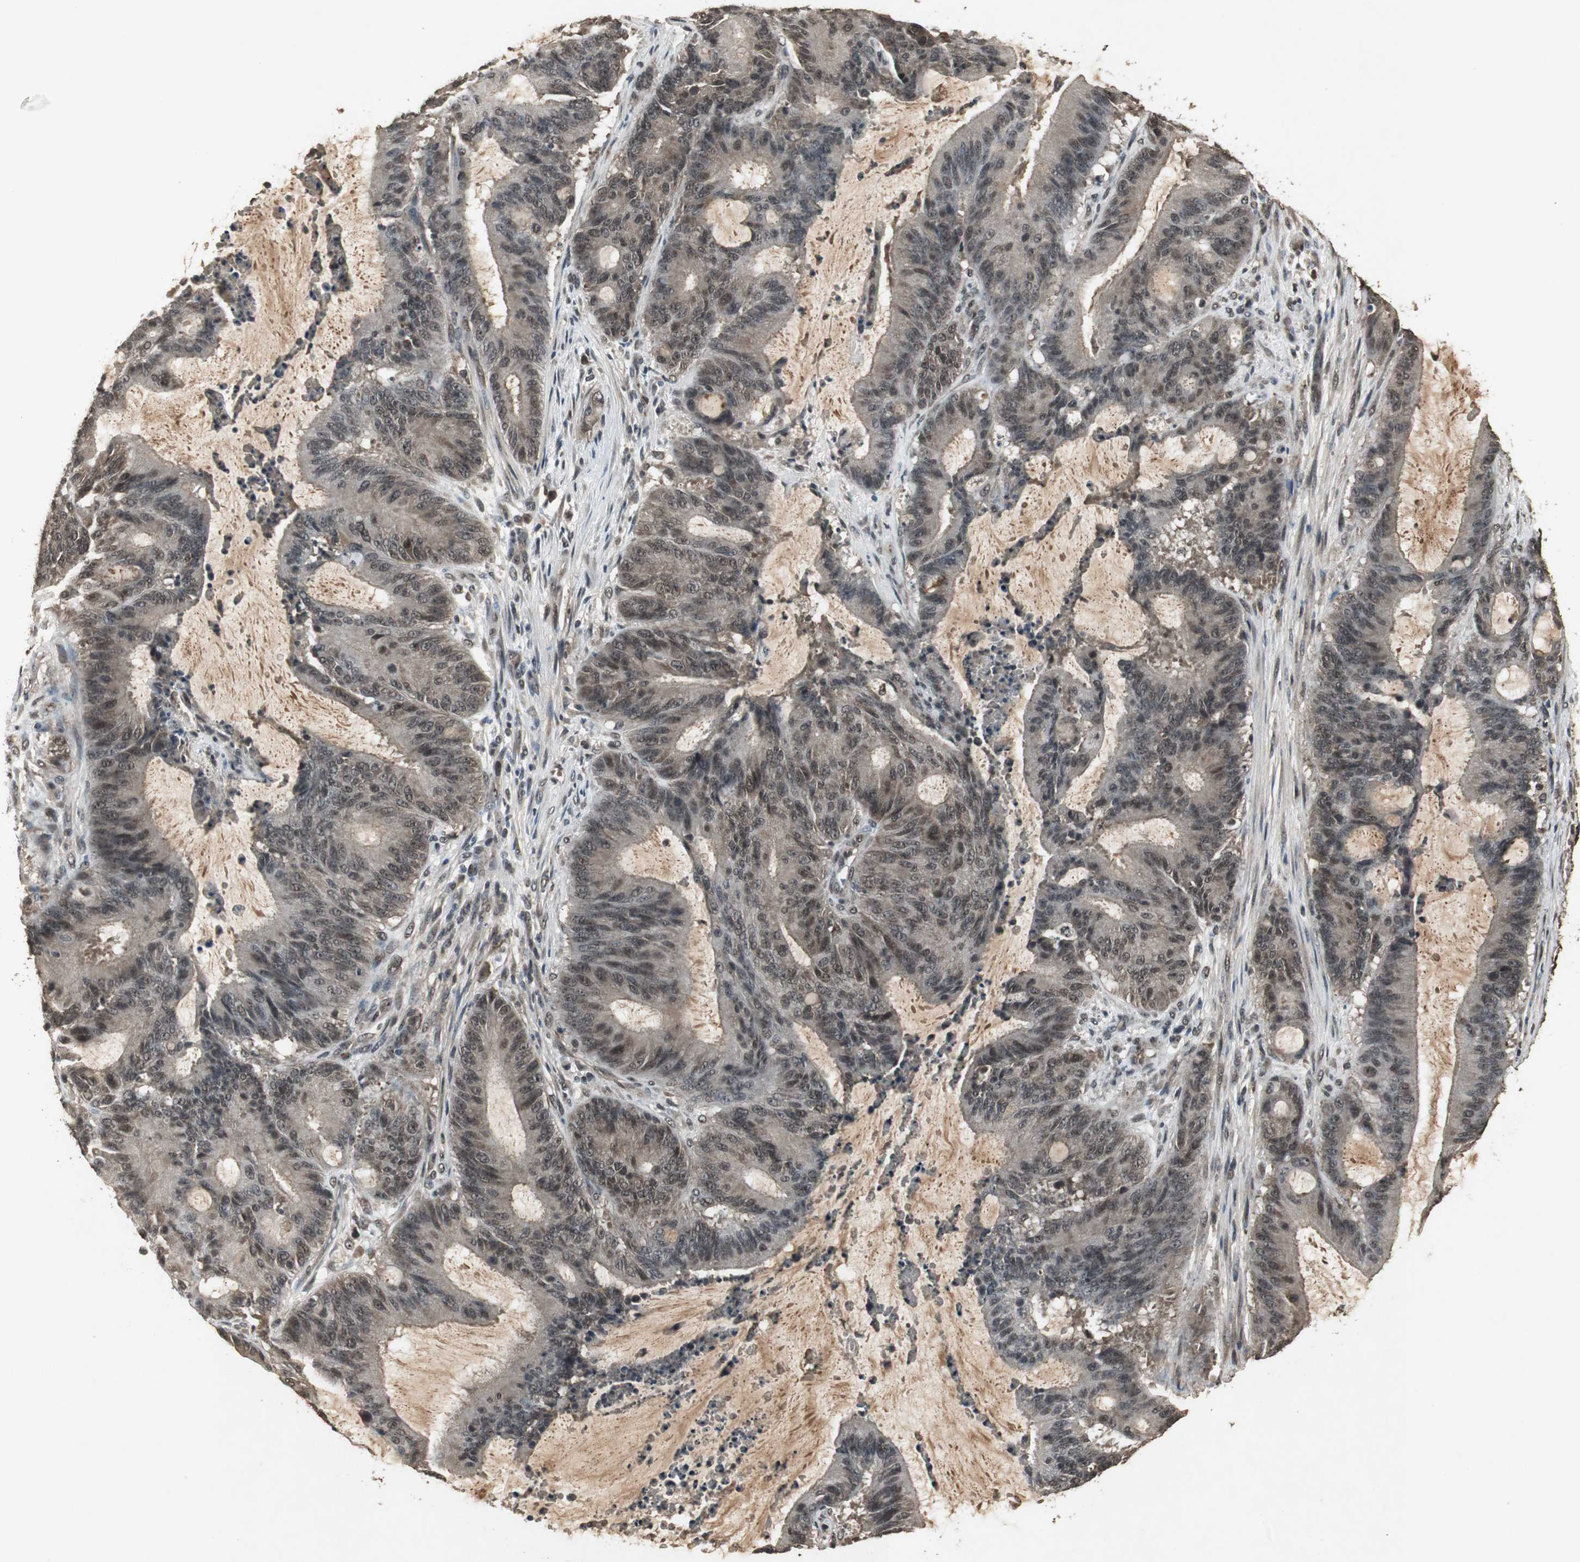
{"staining": {"intensity": "moderate", "quantity": ">75%", "location": "cytoplasmic/membranous,nuclear"}, "tissue": "liver cancer", "cell_type": "Tumor cells", "image_type": "cancer", "snomed": [{"axis": "morphology", "description": "Cholangiocarcinoma"}, {"axis": "topography", "description": "Liver"}], "caption": "Human liver cancer (cholangiocarcinoma) stained for a protein (brown) shows moderate cytoplasmic/membranous and nuclear positive staining in approximately >75% of tumor cells.", "gene": "EMX1", "patient": {"sex": "female", "age": 73}}